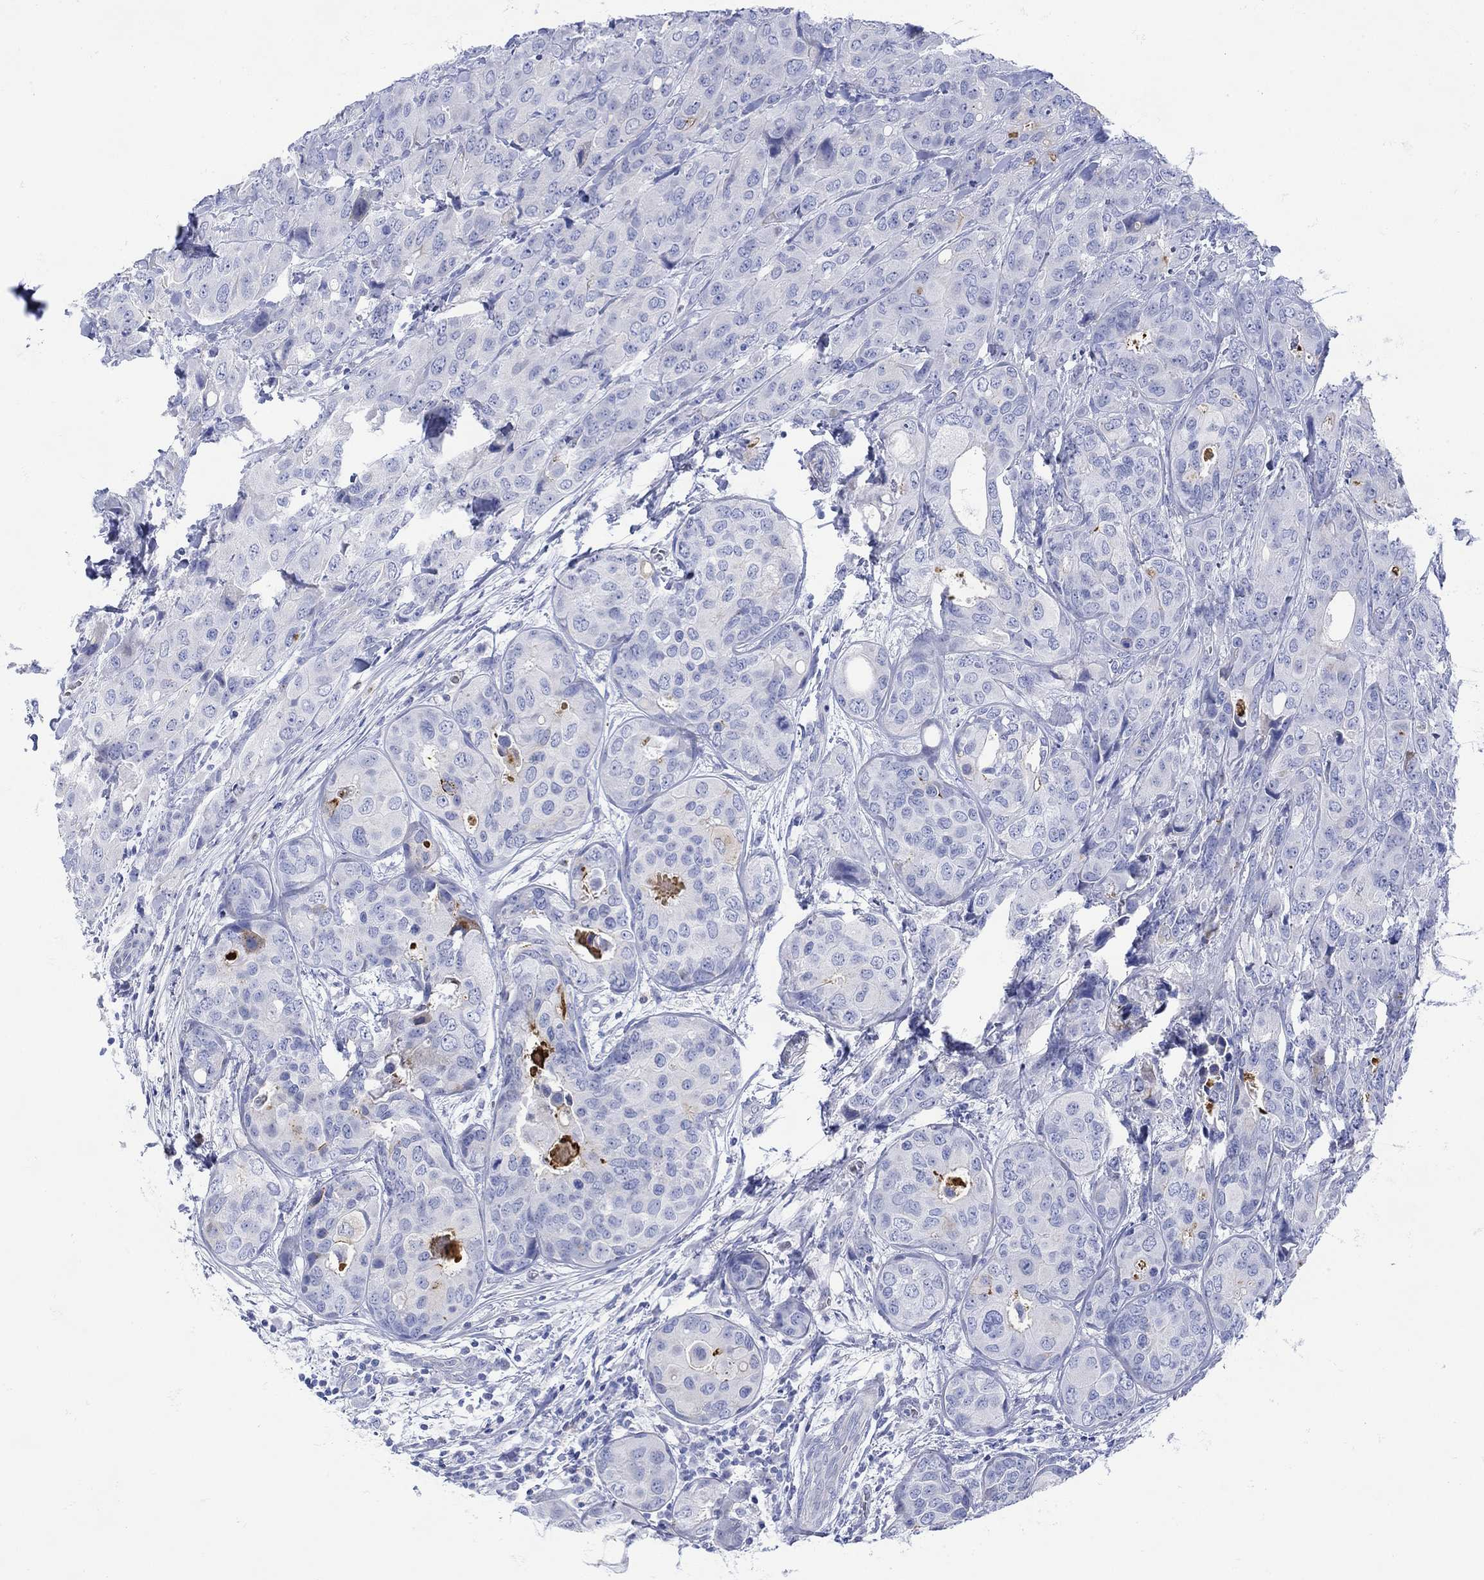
{"staining": {"intensity": "strong", "quantity": "<25%", "location": "cytoplasmic/membranous"}, "tissue": "breast cancer", "cell_type": "Tumor cells", "image_type": "cancer", "snomed": [{"axis": "morphology", "description": "Duct carcinoma"}, {"axis": "topography", "description": "Breast"}], "caption": "Protein staining exhibits strong cytoplasmic/membranous expression in about <25% of tumor cells in breast cancer (intraductal carcinoma).", "gene": "ANKMY1", "patient": {"sex": "female", "age": 43}}